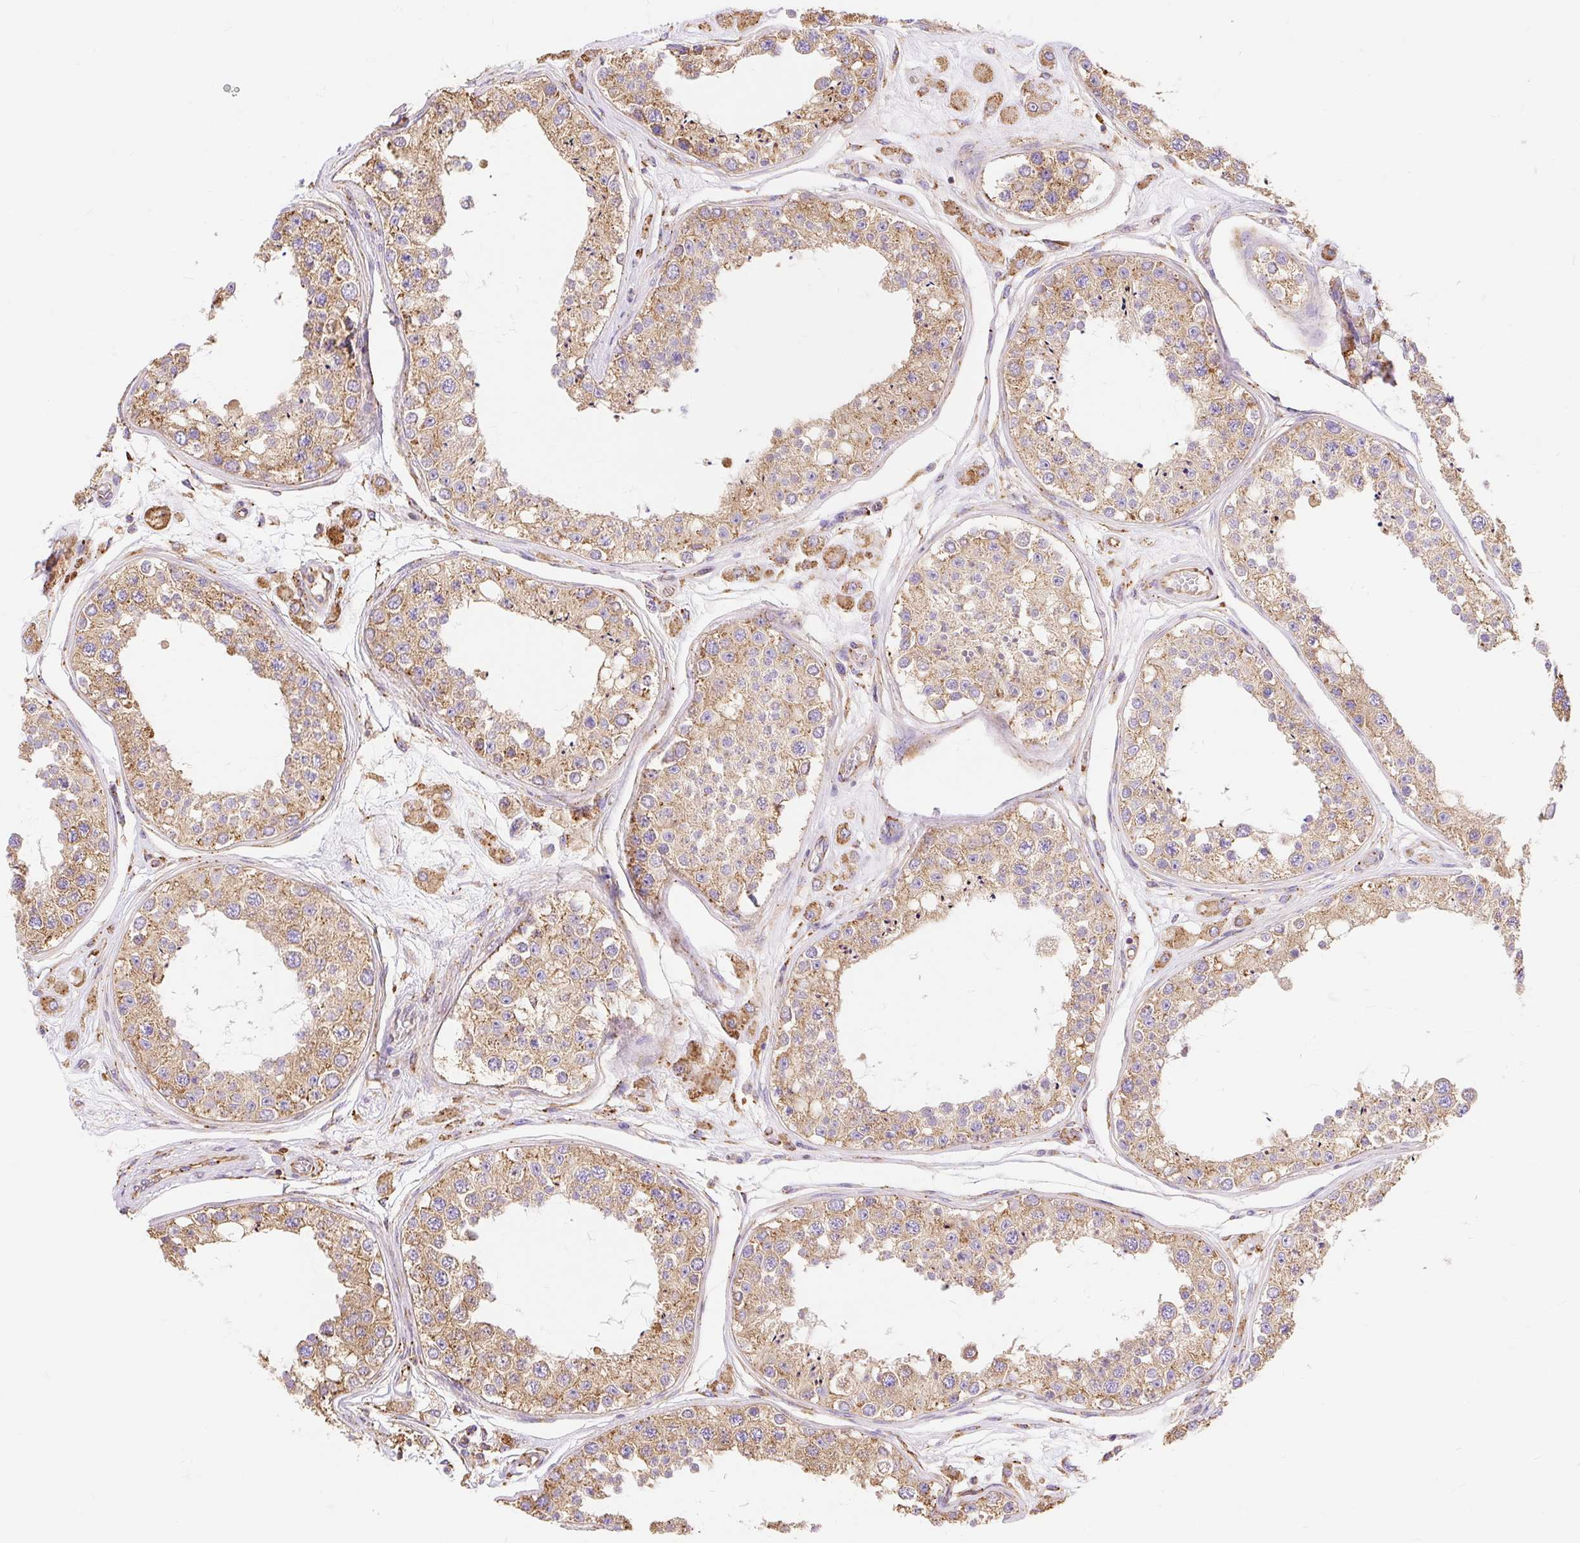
{"staining": {"intensity": "moderate", "quantity": ">75%", "location": "cytoplasmic/membranous"}, "tissue": "testis", "cell_type": "Cells in seminiferous ducts", "image_type": "normal", "snomed": [{"axis": "morphology", "description": "Normal tissue, NOS"}, {"axis": "topography", "description": "Testis"}], "caption": "High-magnification brightfield microscopy of benign testis stained with DAB (3,3'-diaminobenzidine) (brown) and counterstained with hematoxylin (blue). cells in seminiferous ducts exhibit moderate cytoplasmic/membranous staining is identified in approximately>75% of cells.", "gene": "ENSG00000260836", "patient": {"sex": "male", "age": 25}}